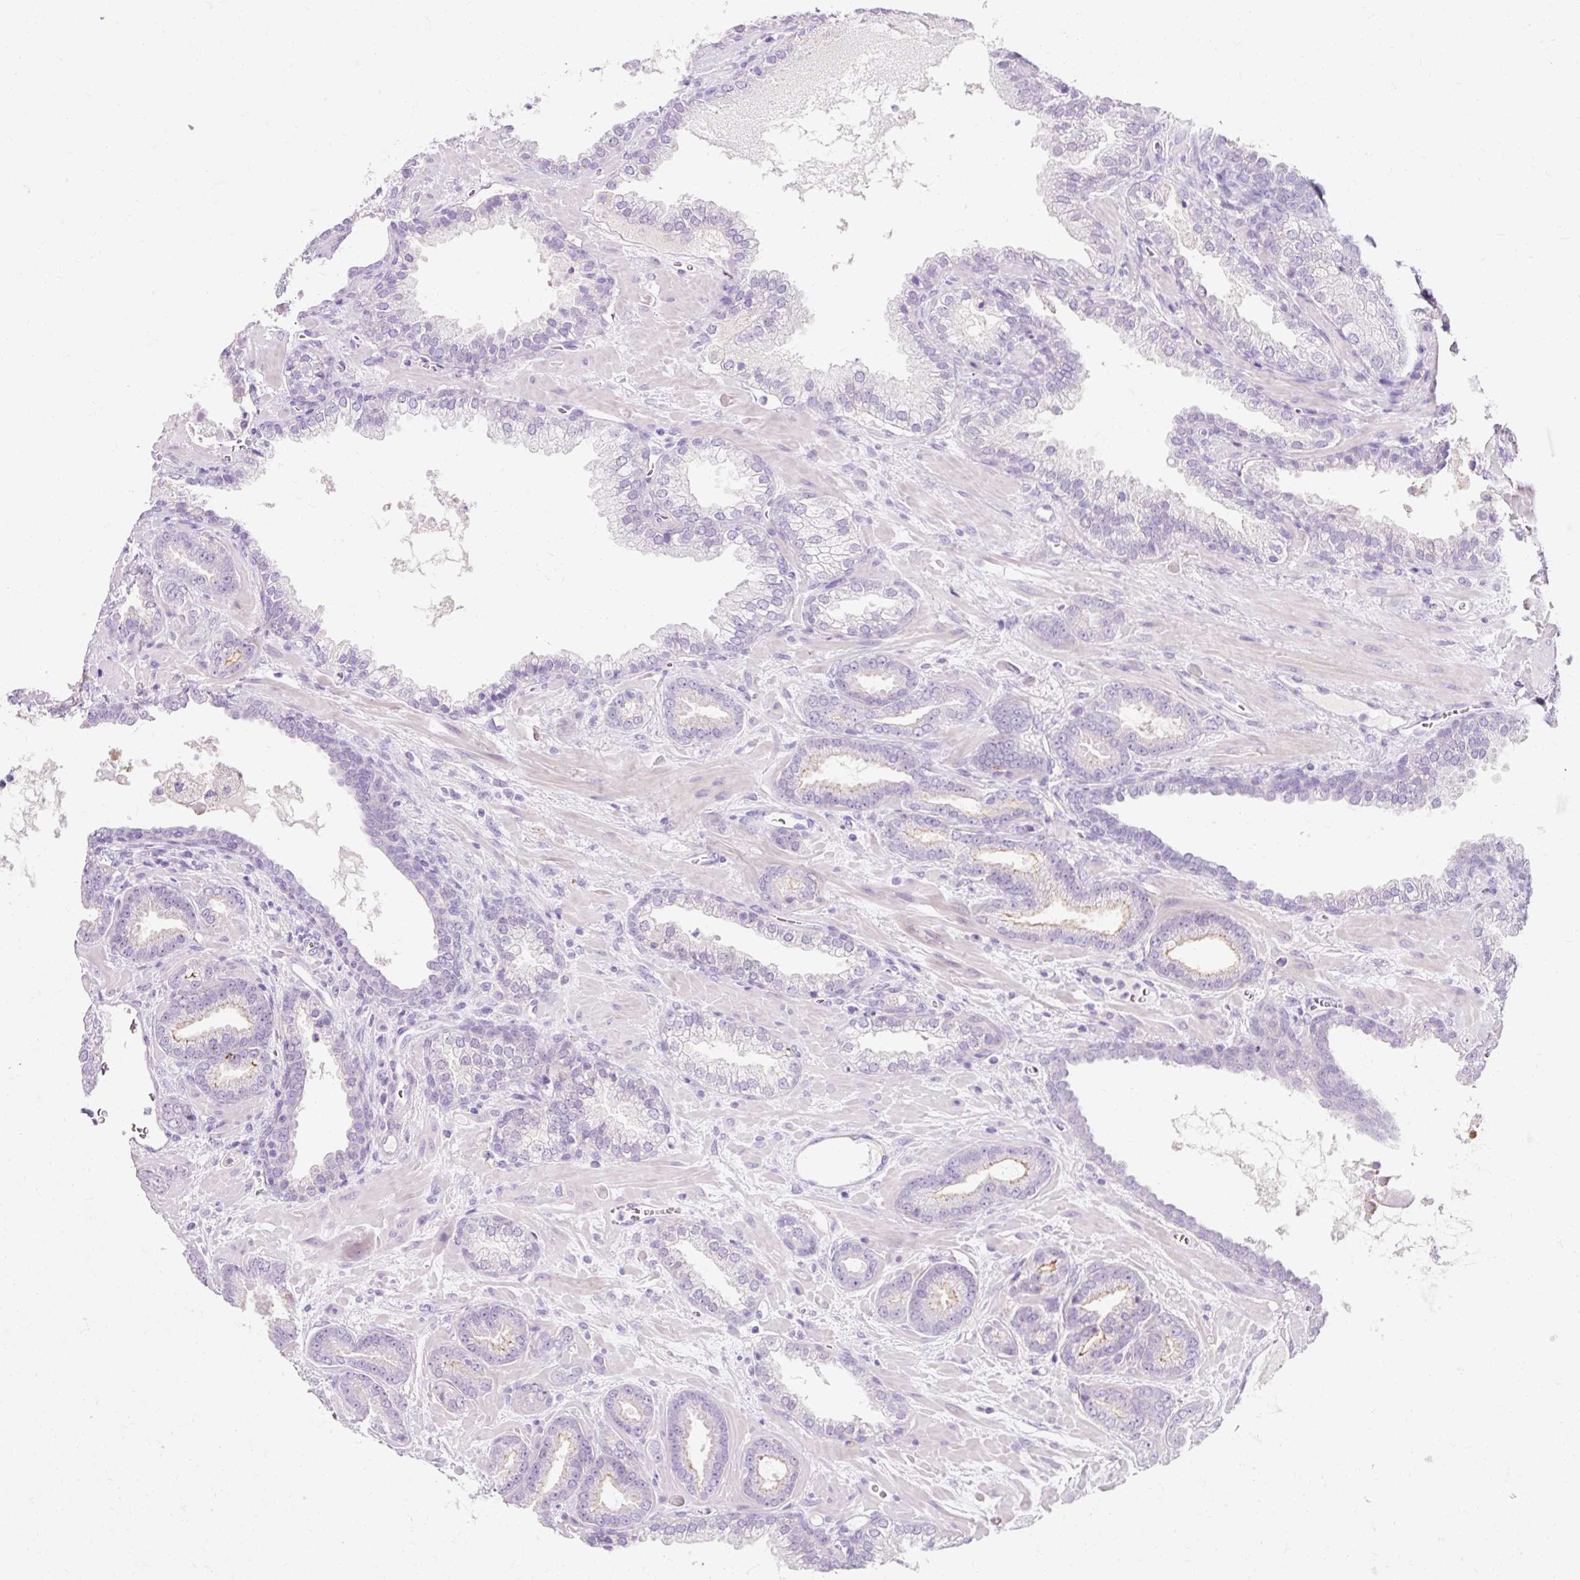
{"staining": {"intensity": "negative", "quantity": "none", "location": "none"}, "tissue": "prostate cancer", "cell_type": "Tumor cells", "image_type": "cancer", "snomed": [{"axis": "morphology", "description": "Adenocarcinoma, Low grade"}, {"axis": "topography", "description": "Prostate"}], "caption": "This is a micrograph of immunohistochemistry (IHC) staining of low-grade adenocarcinoma (prostate), which shows no staining in tumor cells.", "gene": "CLDN25", "patient": {"sex": "male", "age": 62}}